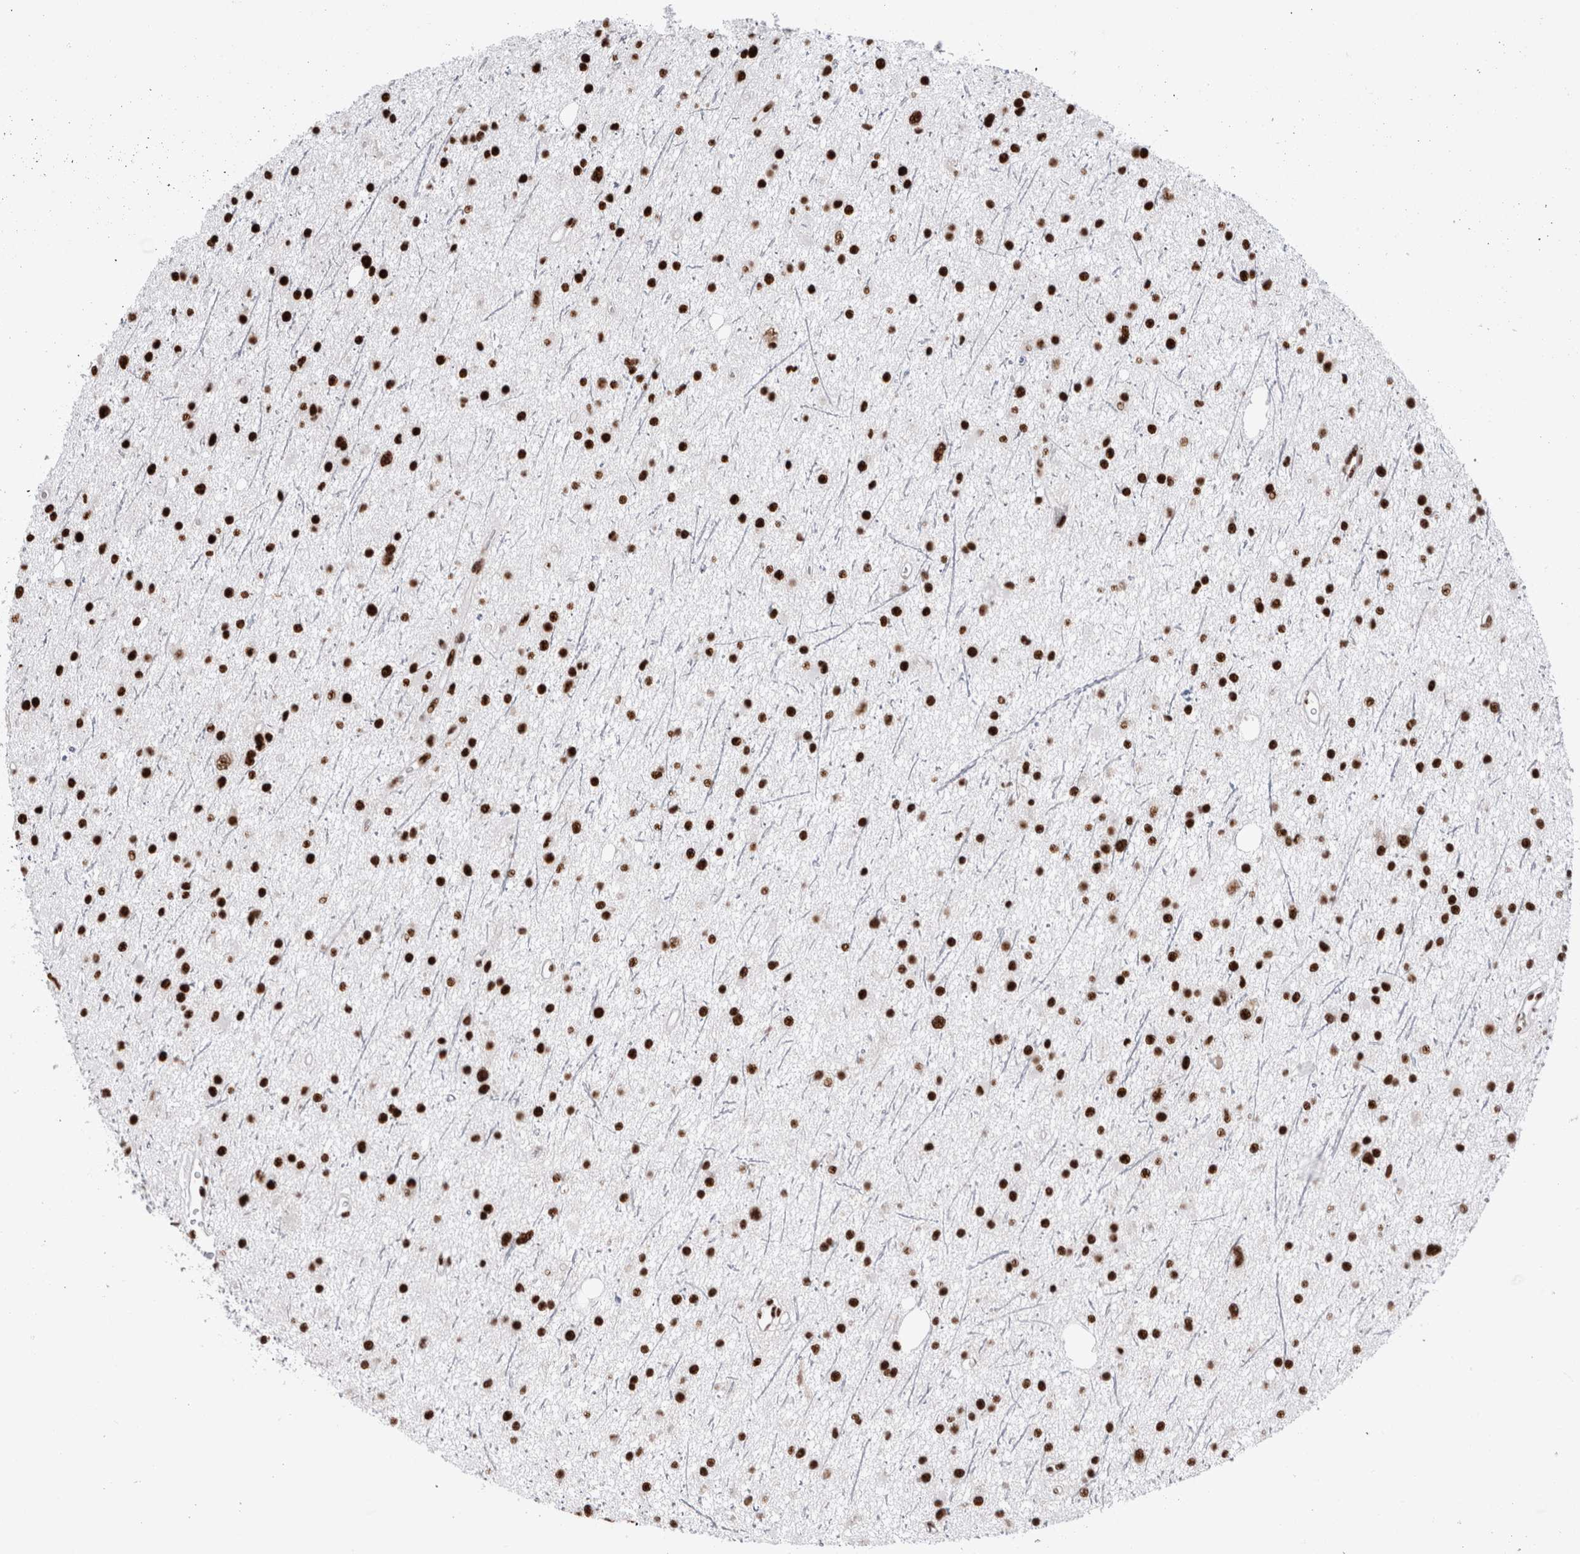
{"staining": {"intensity": "strong", "quantity": ">75%", "location": "nuclear"}, "tissue": "glioma", "cell_type": "Tumor cells", "image_type": "cancer", "snomed": [{"axis": "morphology", "description": "Glioma, malignant, Low grade"}, {"axis": "topography", "description": "Cerebral cortex"}], "caption": "A brown stain highlights strong nuclear expression of a protein in human glioma tumor cells.", "gene": "RBM6", "patient": {"sex": "female", "age": 39}}